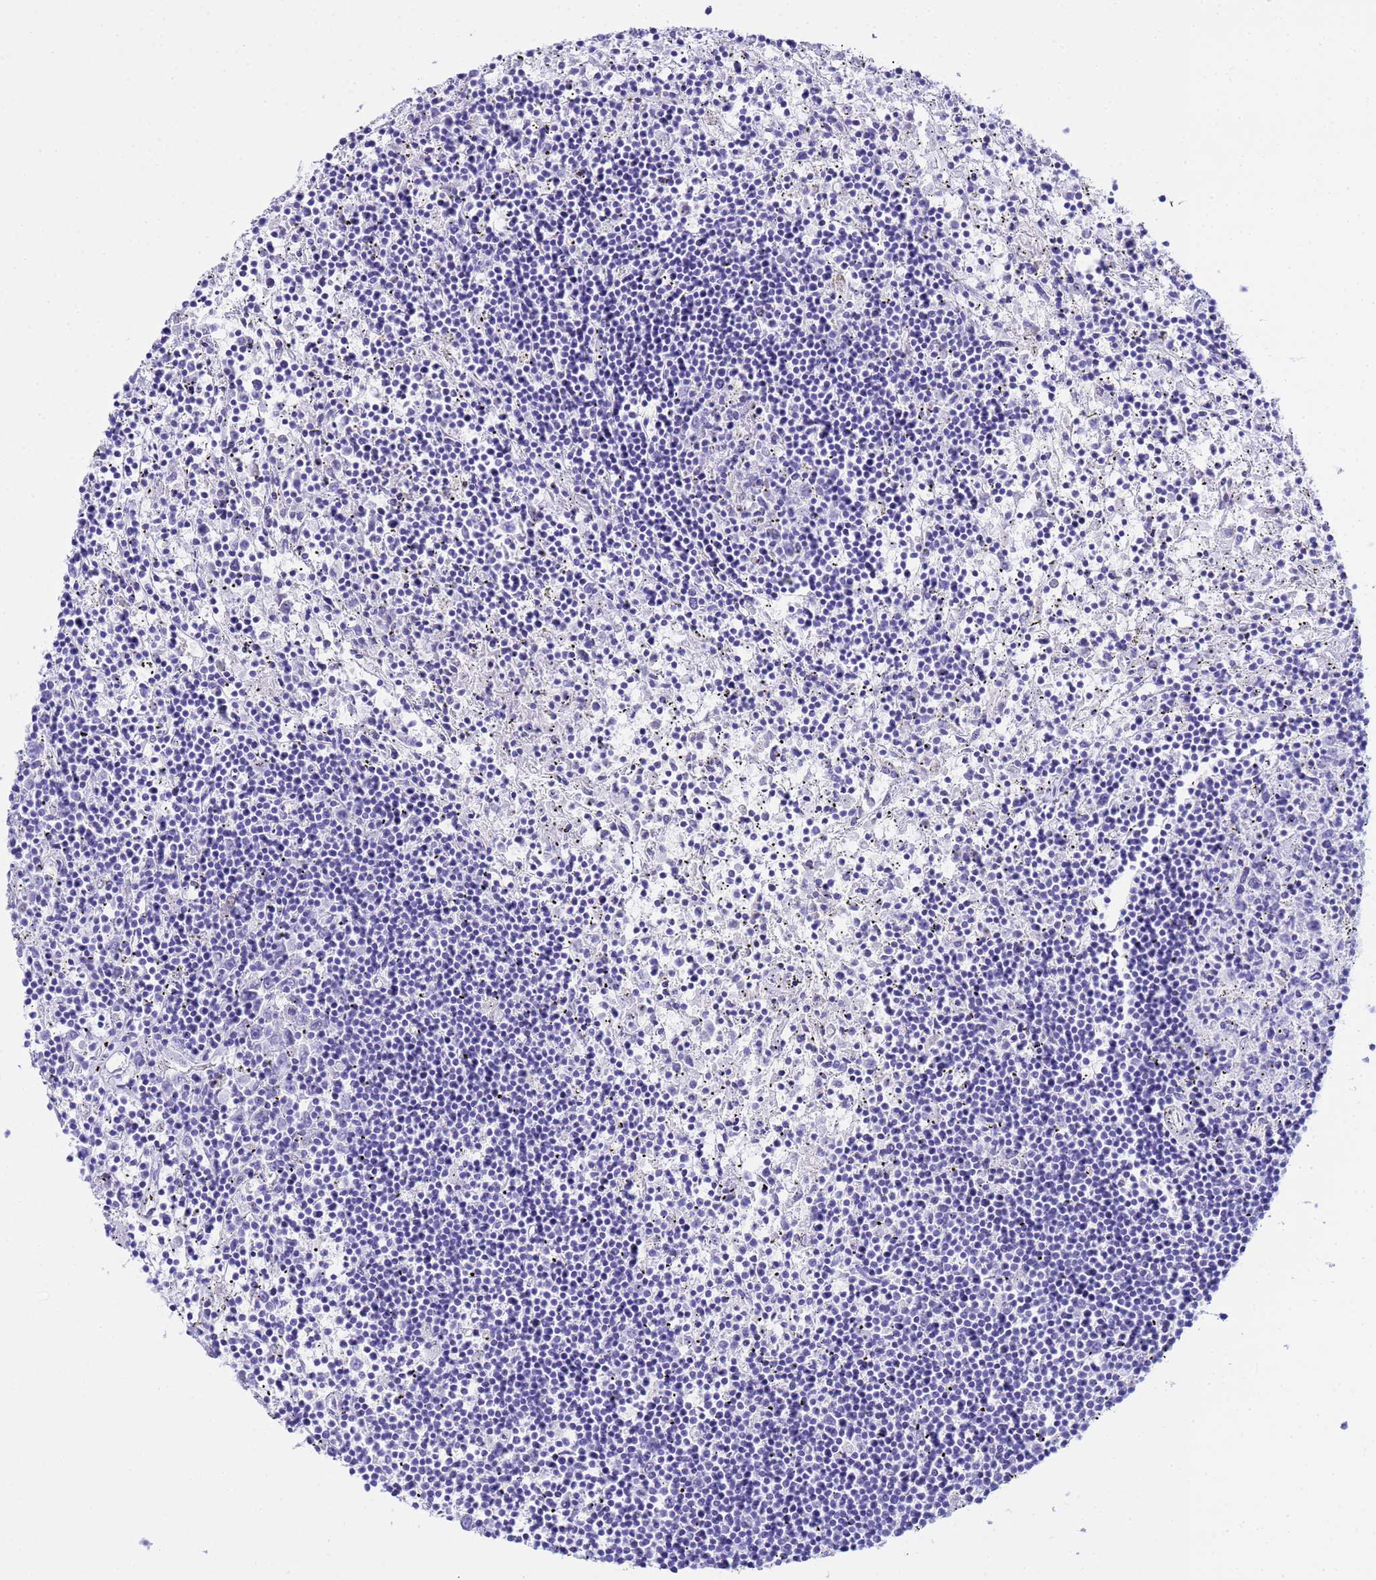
{"staining": {"intensity": "negative", "quantity": "none", "location": "none"}, "tissue": "lymphoma", "cell_type": "Tumor cells", "image_type": "cancer", "snomed": [{"axis": "morphology", "description": "Malignant lymphoma, non-Hodgkin's type, Low grade"}, {"axis": "topography", "description": "Spleen"}], "caption": "A high-resolution histopathology image shows IHC staining of malignant lymphoma, non-Hodgkin's type (low-grade), which shows no significant positivity in tumor cells. (DAB immunohistochemistry visualized using brightfield microscopy, high magnification).", "gene": "AQP12A", "patient": {"sex": "male", "age": 76}}